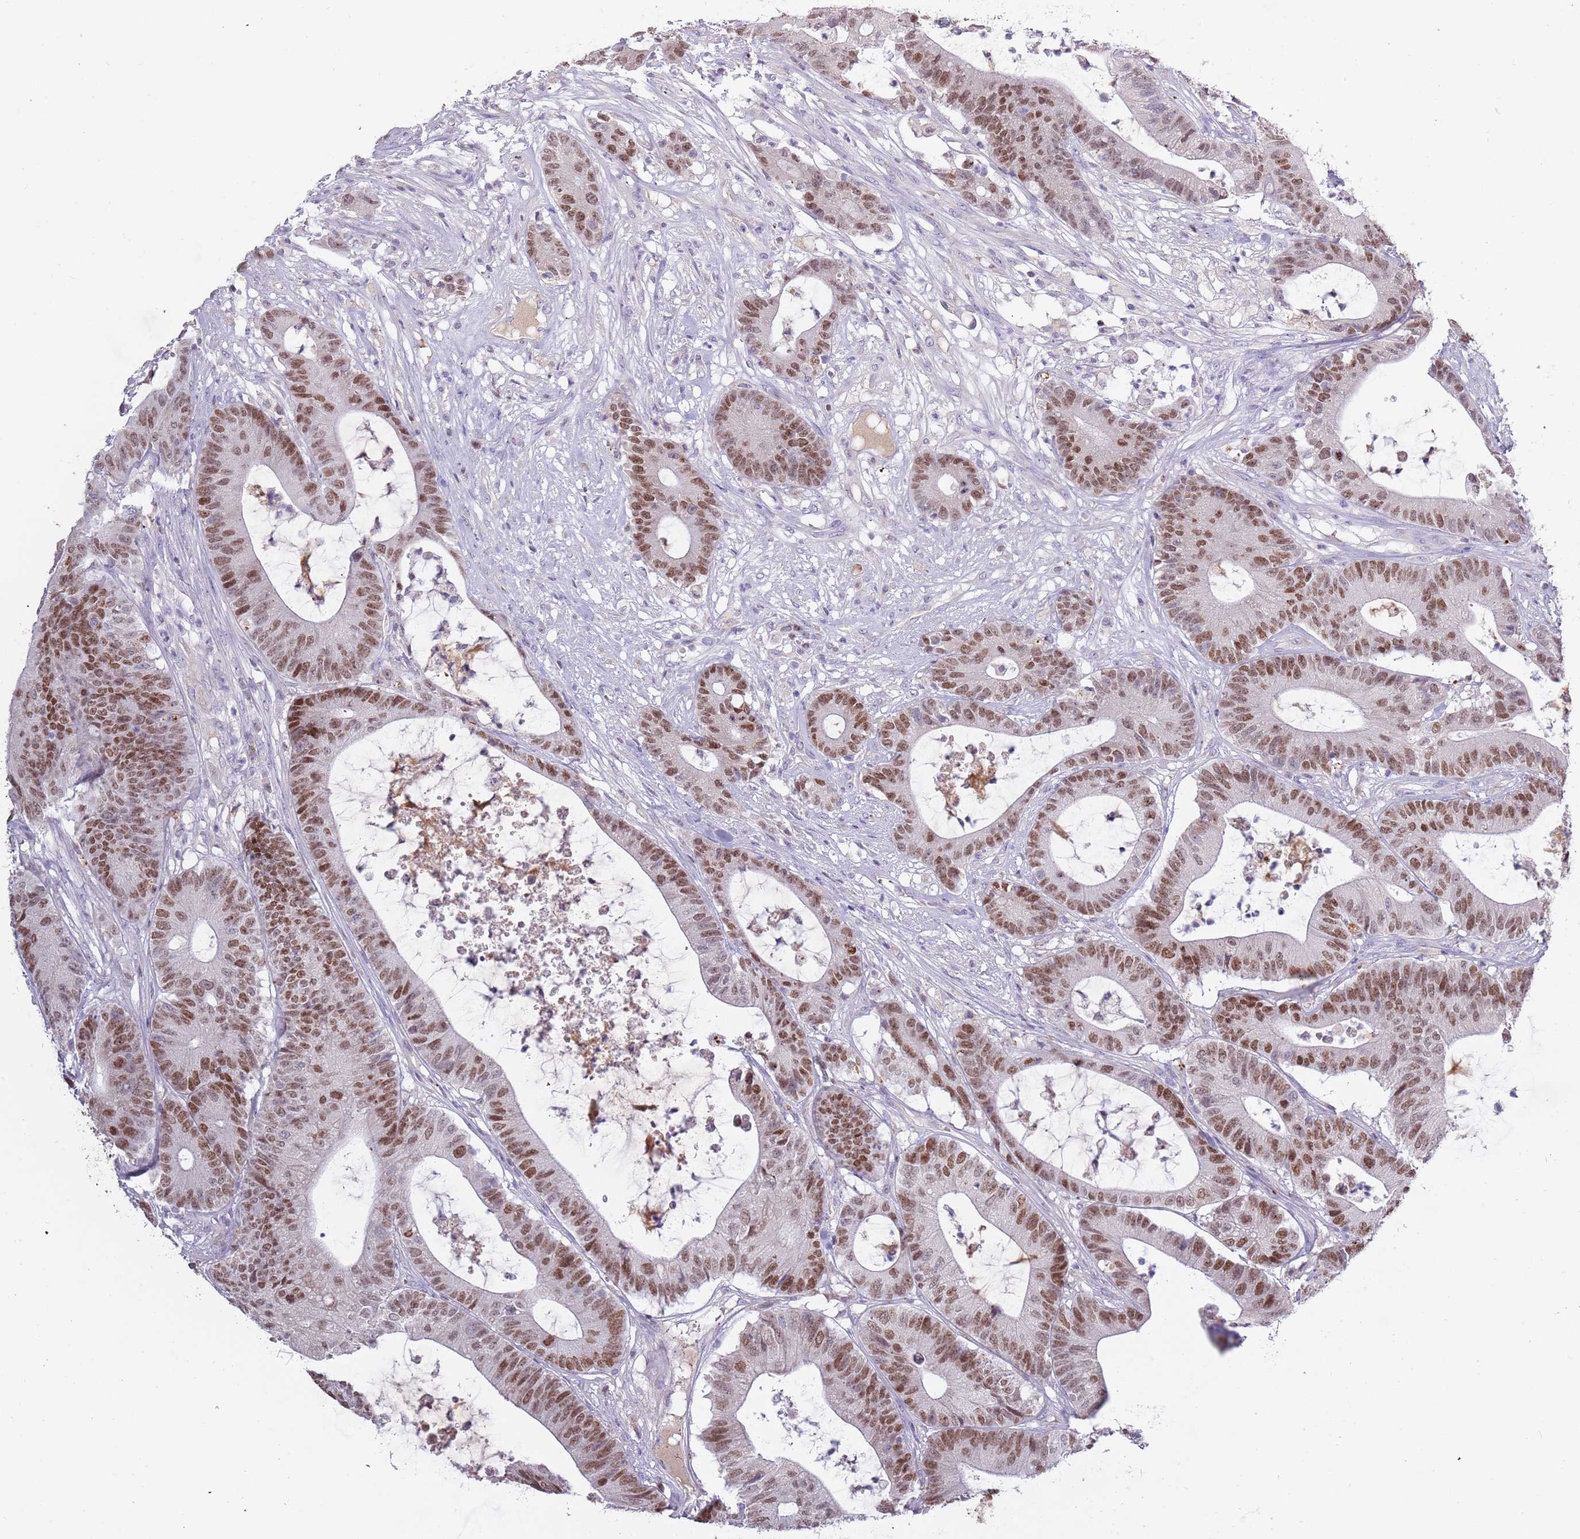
{"staining": {"intensity": "moderate", "quantity": ">75%", "location": "nuclear"}, "tissue": "colorectal cancer", "cell_type": "Tumor cells", "image_type": "cancer", "snomed": [{"axis": "morphology", "description": "Adenocarcinoma, NOS"}, {"axis": "topography", "description": "Colon"}], "caption": "This photomicrograph displays colorectal adenocarcinoma stained with immunohistochemistry (IHC) to label a protein in brown. The nuclear of tumor cells show moderate positivity for the protein. Nuclei are counter-stained blue.", "gene": "SYS1", "patient": {"sex": "female", "age": 84}}